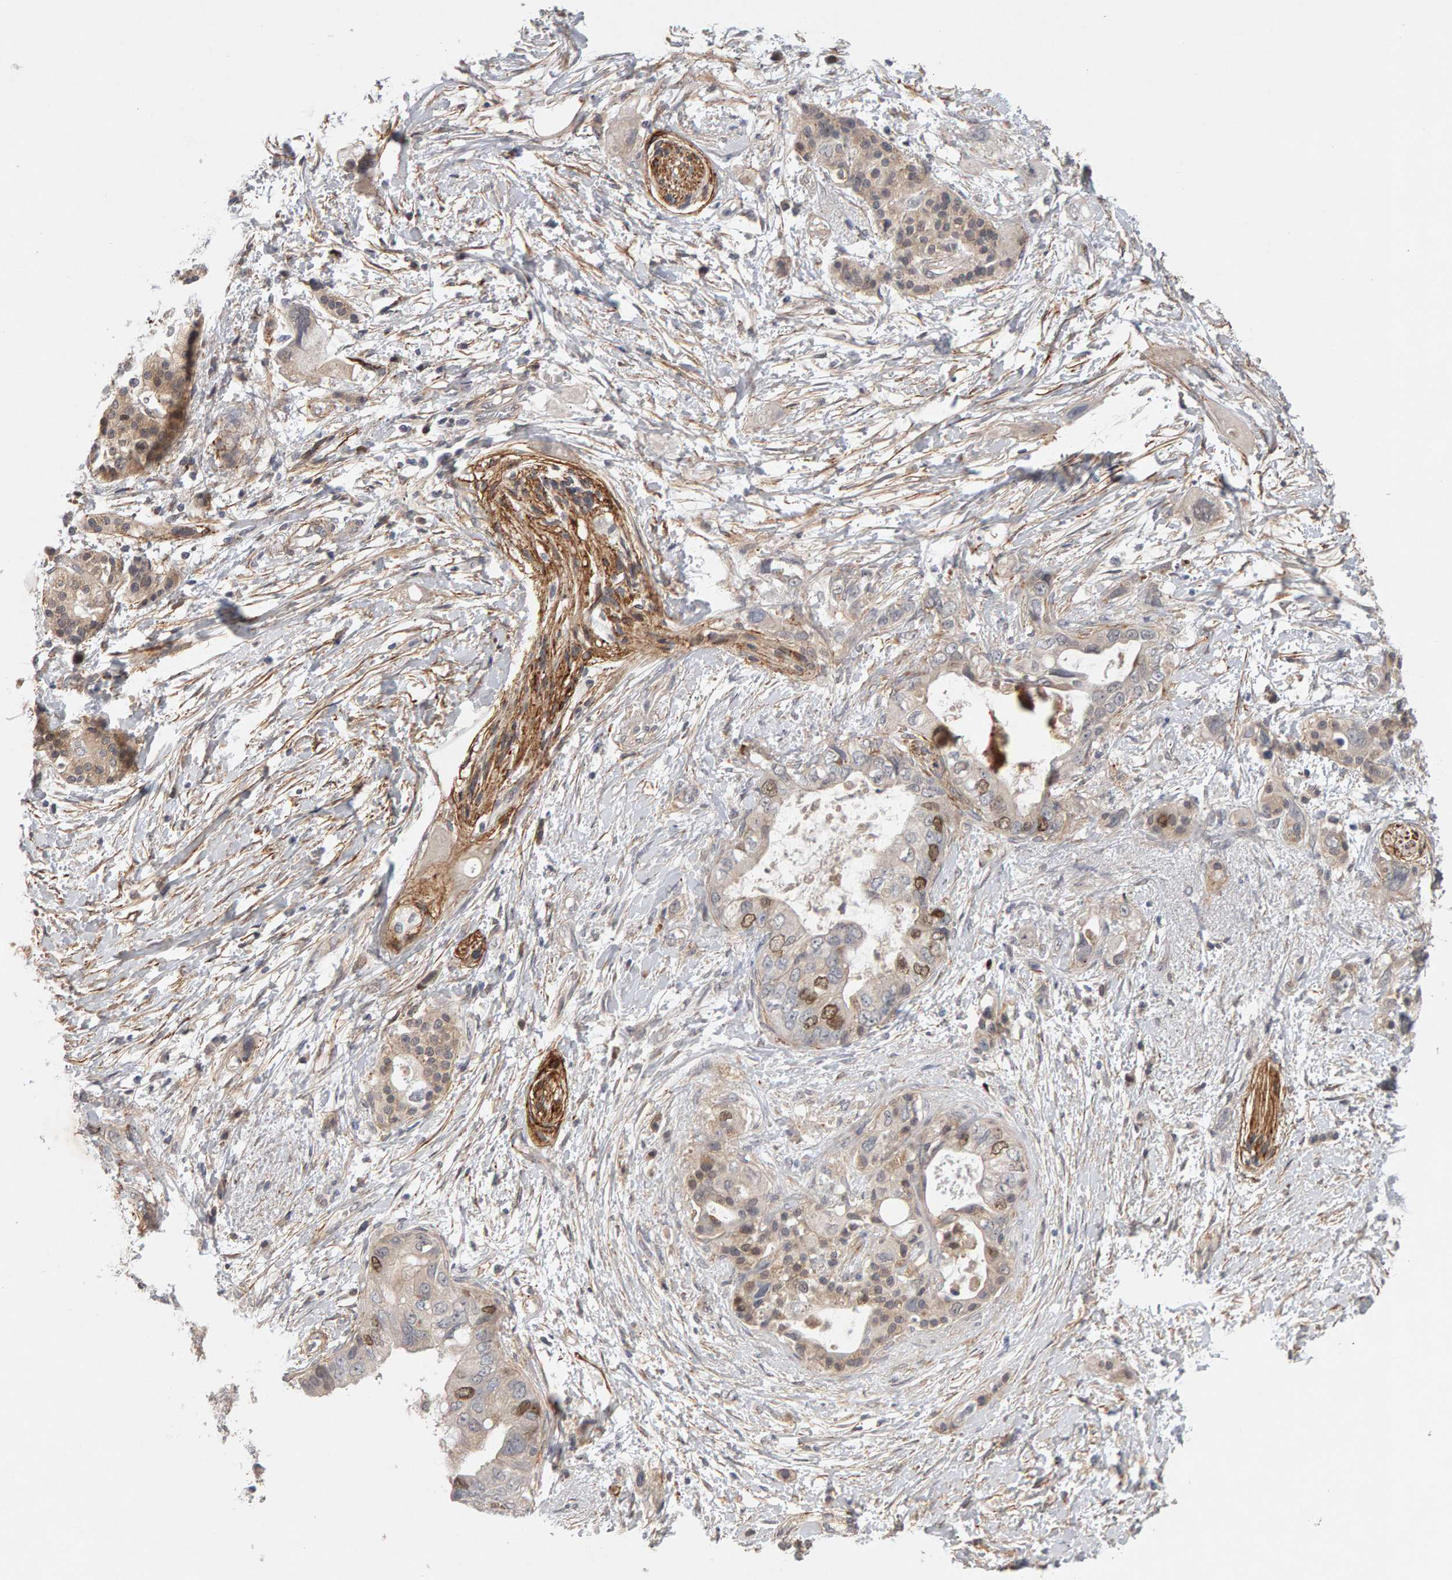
{"staining": {"intensity": "moderate", "quantity": "<25%", "location": "nuclear"}, "tissue": "pancreatic cancer", "cell_type": "Tumor cells", "image_type": "cancer", "snomed": [{"axis": "morphology", "description": "Adenocarcinoma, NOS"}, {"axis": "topography", "description": "Pancreas"}], "caption": "This micrograph exhibits immunohistochemistry (IHC) staining of human adenocarcinoma (pancreatic), with low moderate nuclear positivity in about <25% of tumor cells.", "gene": "CDCA5", "patient": {"sex": "female", "age": 56}}